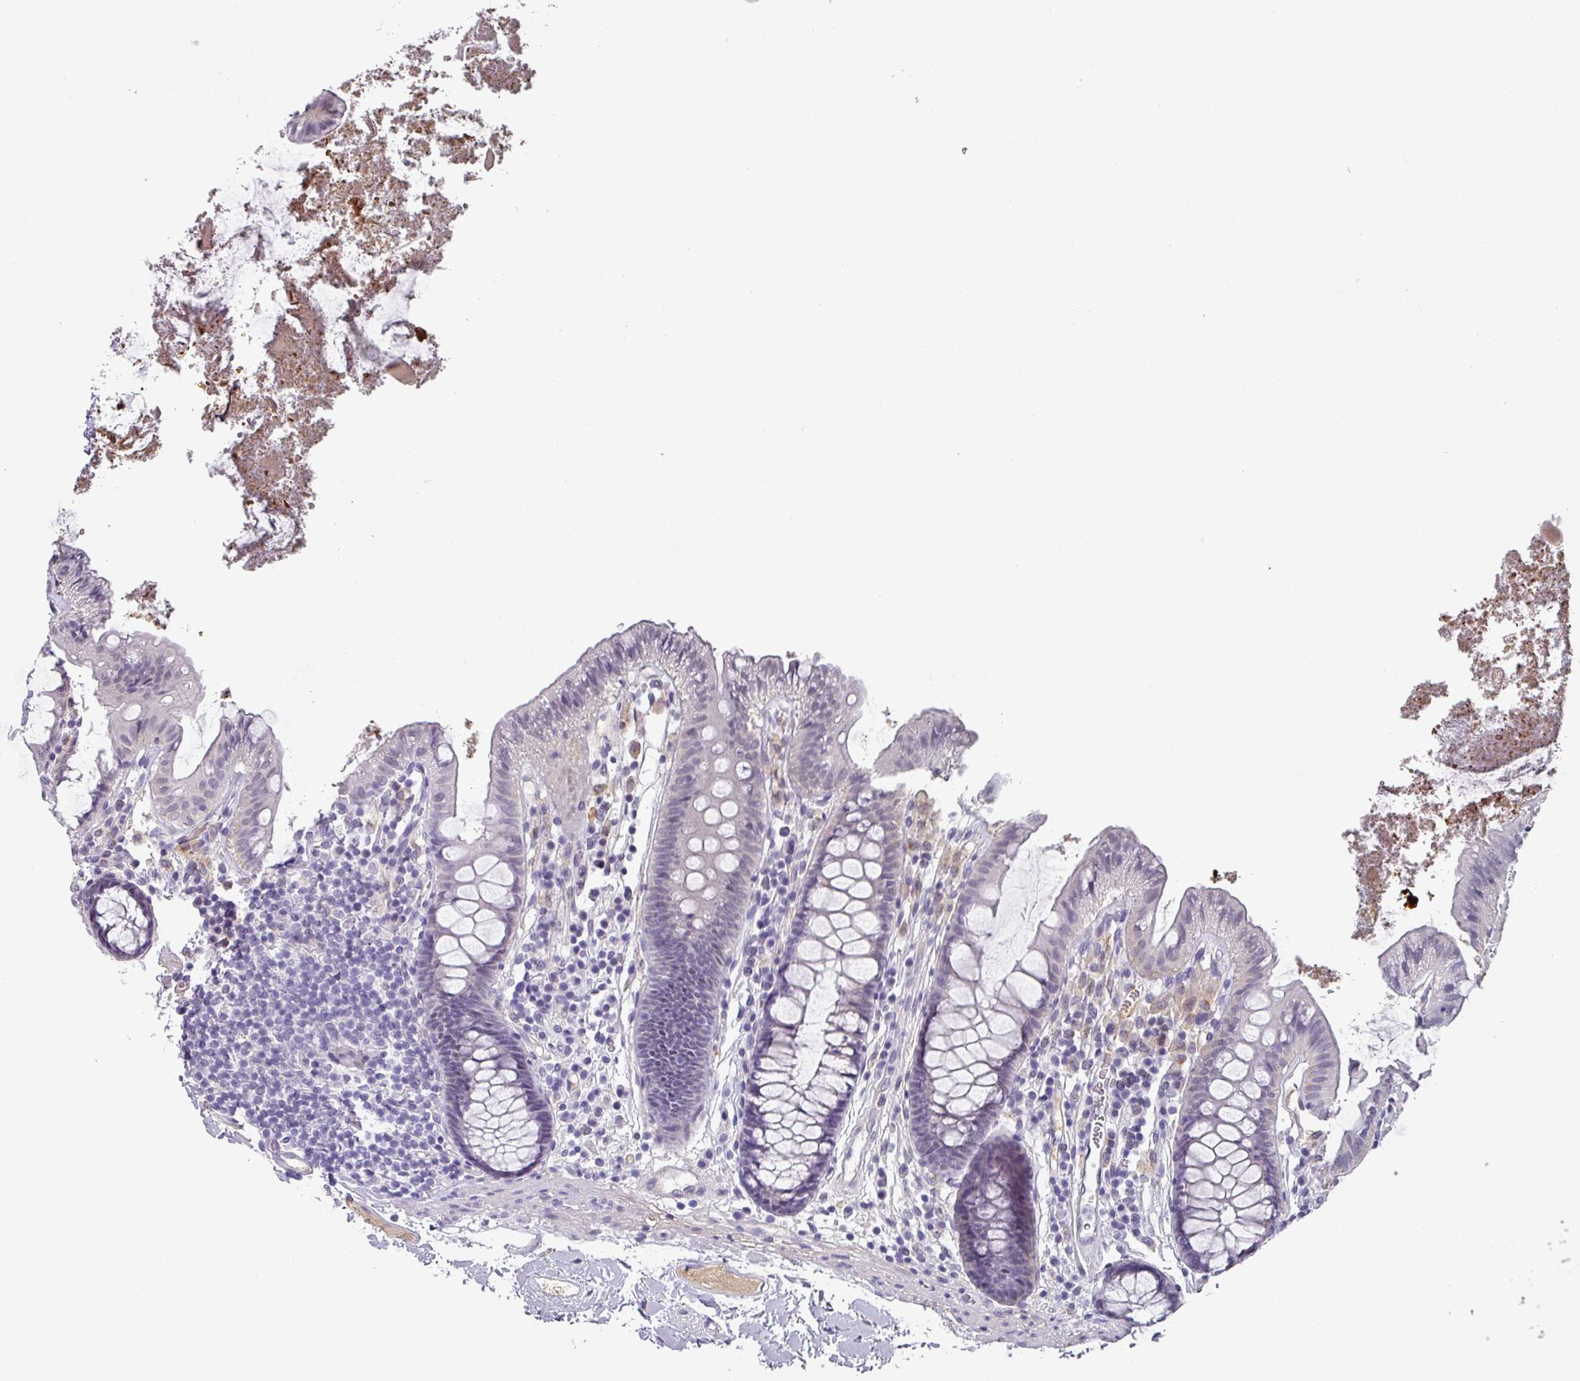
{"staining": {"intensity": "negative", "quantity": "none", "location": "none"}, "tissue": "colon", "cell_type": "Endothelial cells", "image_type": "normal", "snomed": [{"axis": "morphology", "description": "Normal tissue, NOS"}, {"axis": "topography", "description": "Colon"}], "caption": "Histopathology image shows no significant protein staining in endothelial cells of benign colon.", "gene": "C1QB", "patient": {"sex": "male", "age": 84}}